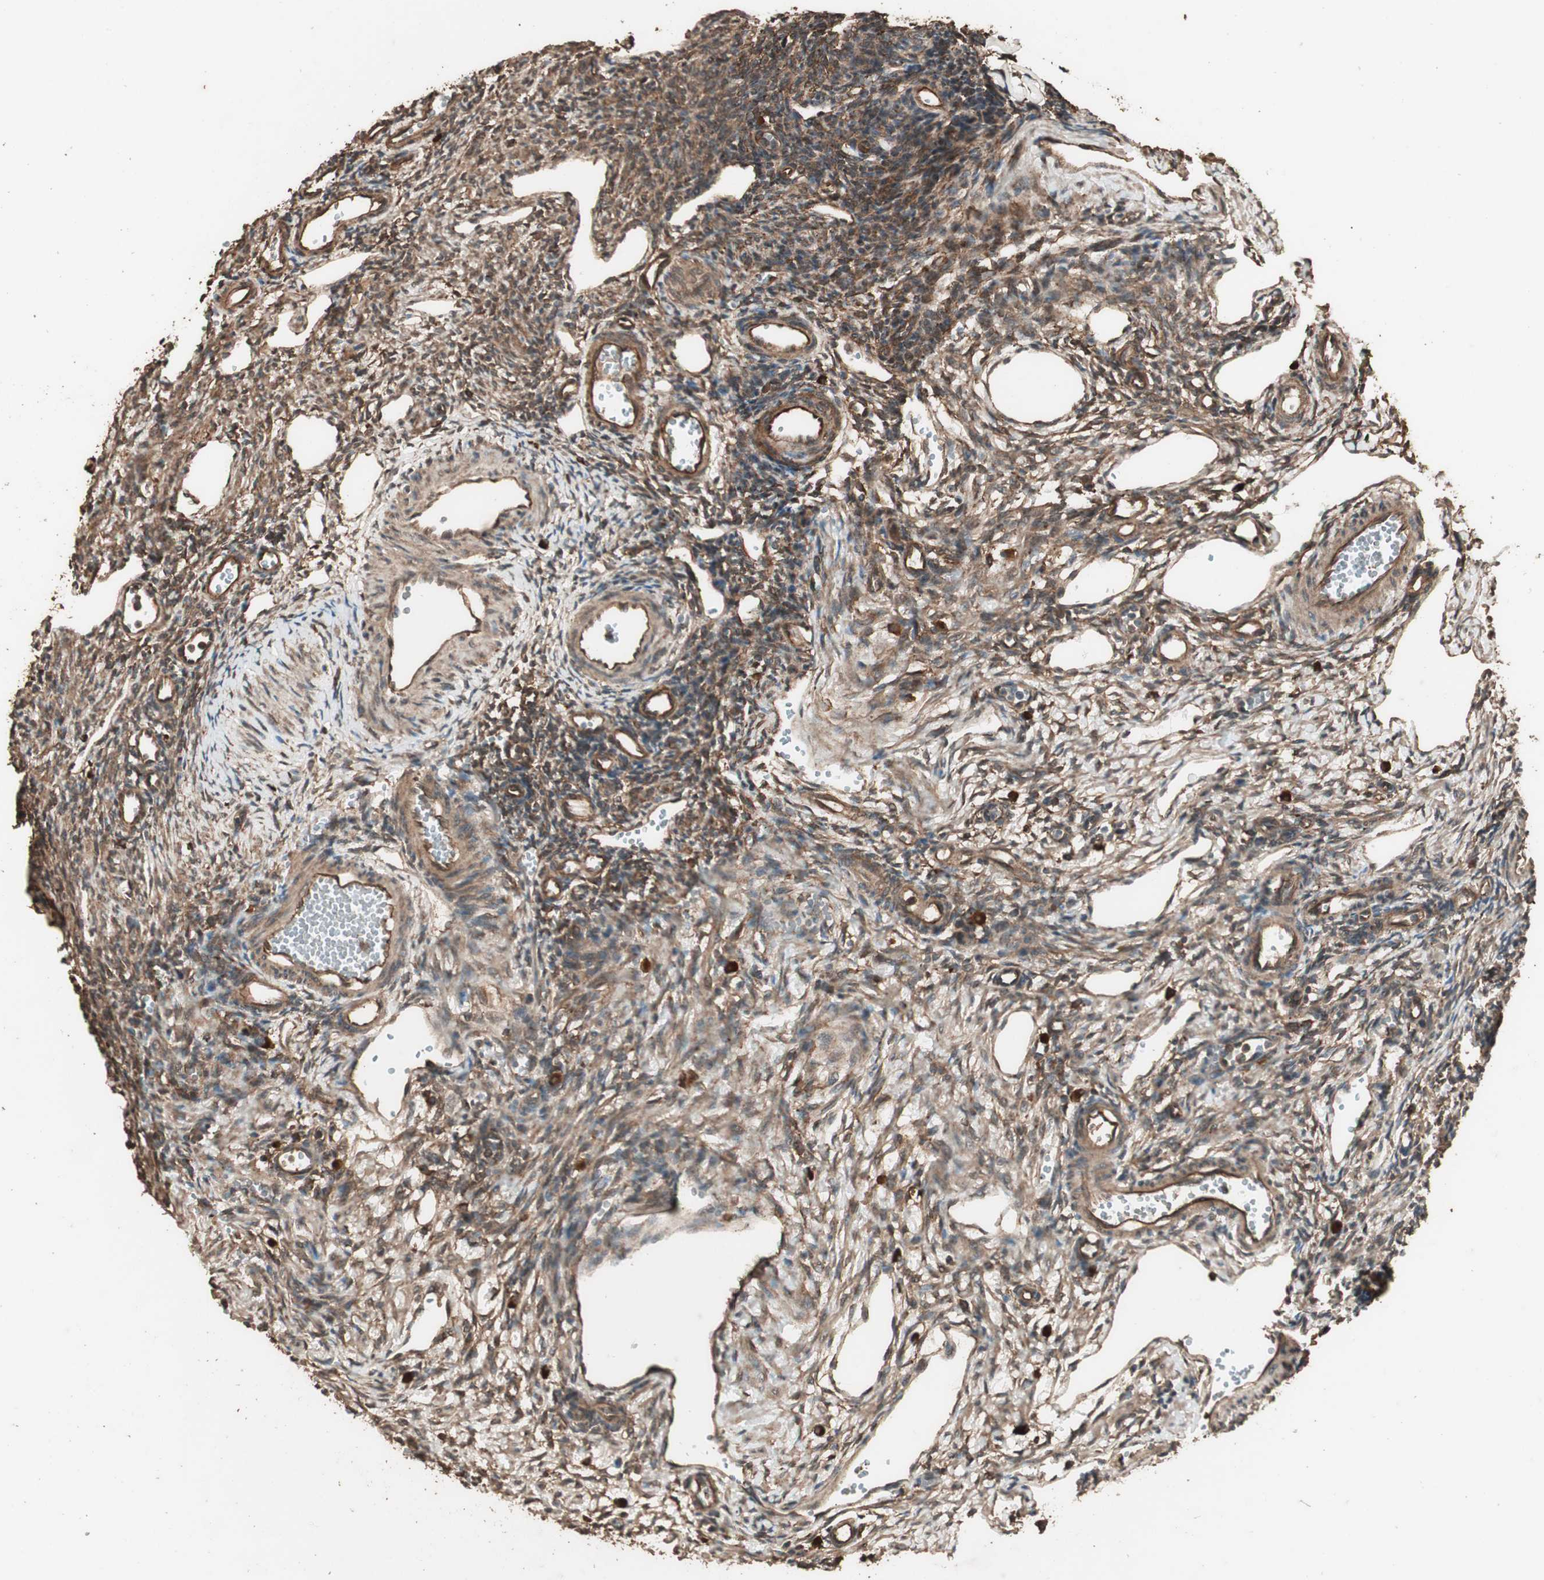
{"staining": {"intensity": "moderate", "quantity": ">75%", "location": "cytoplasmic/membranous"}, "tissue": "ovary", "cell_type": "Ovarian stroma cells", "image_type": "normal", "snomed": [{"axis": "morphology", "description": "Normal tissue, NOS"}, {"axis": "topography", "description": "Ovary"}], "caption": "Immunohistochemical staining of benign ovary demonstrates medium levels of moderate cytoplasmic/membranous positivity in approximately >75% of ovarian stroma cells. Immunohistochemistry stains the protein of interest in brown and the nuclei are stained blue.", "gene": "CCN4", "patient": {"sex": "female", "age": 33}}